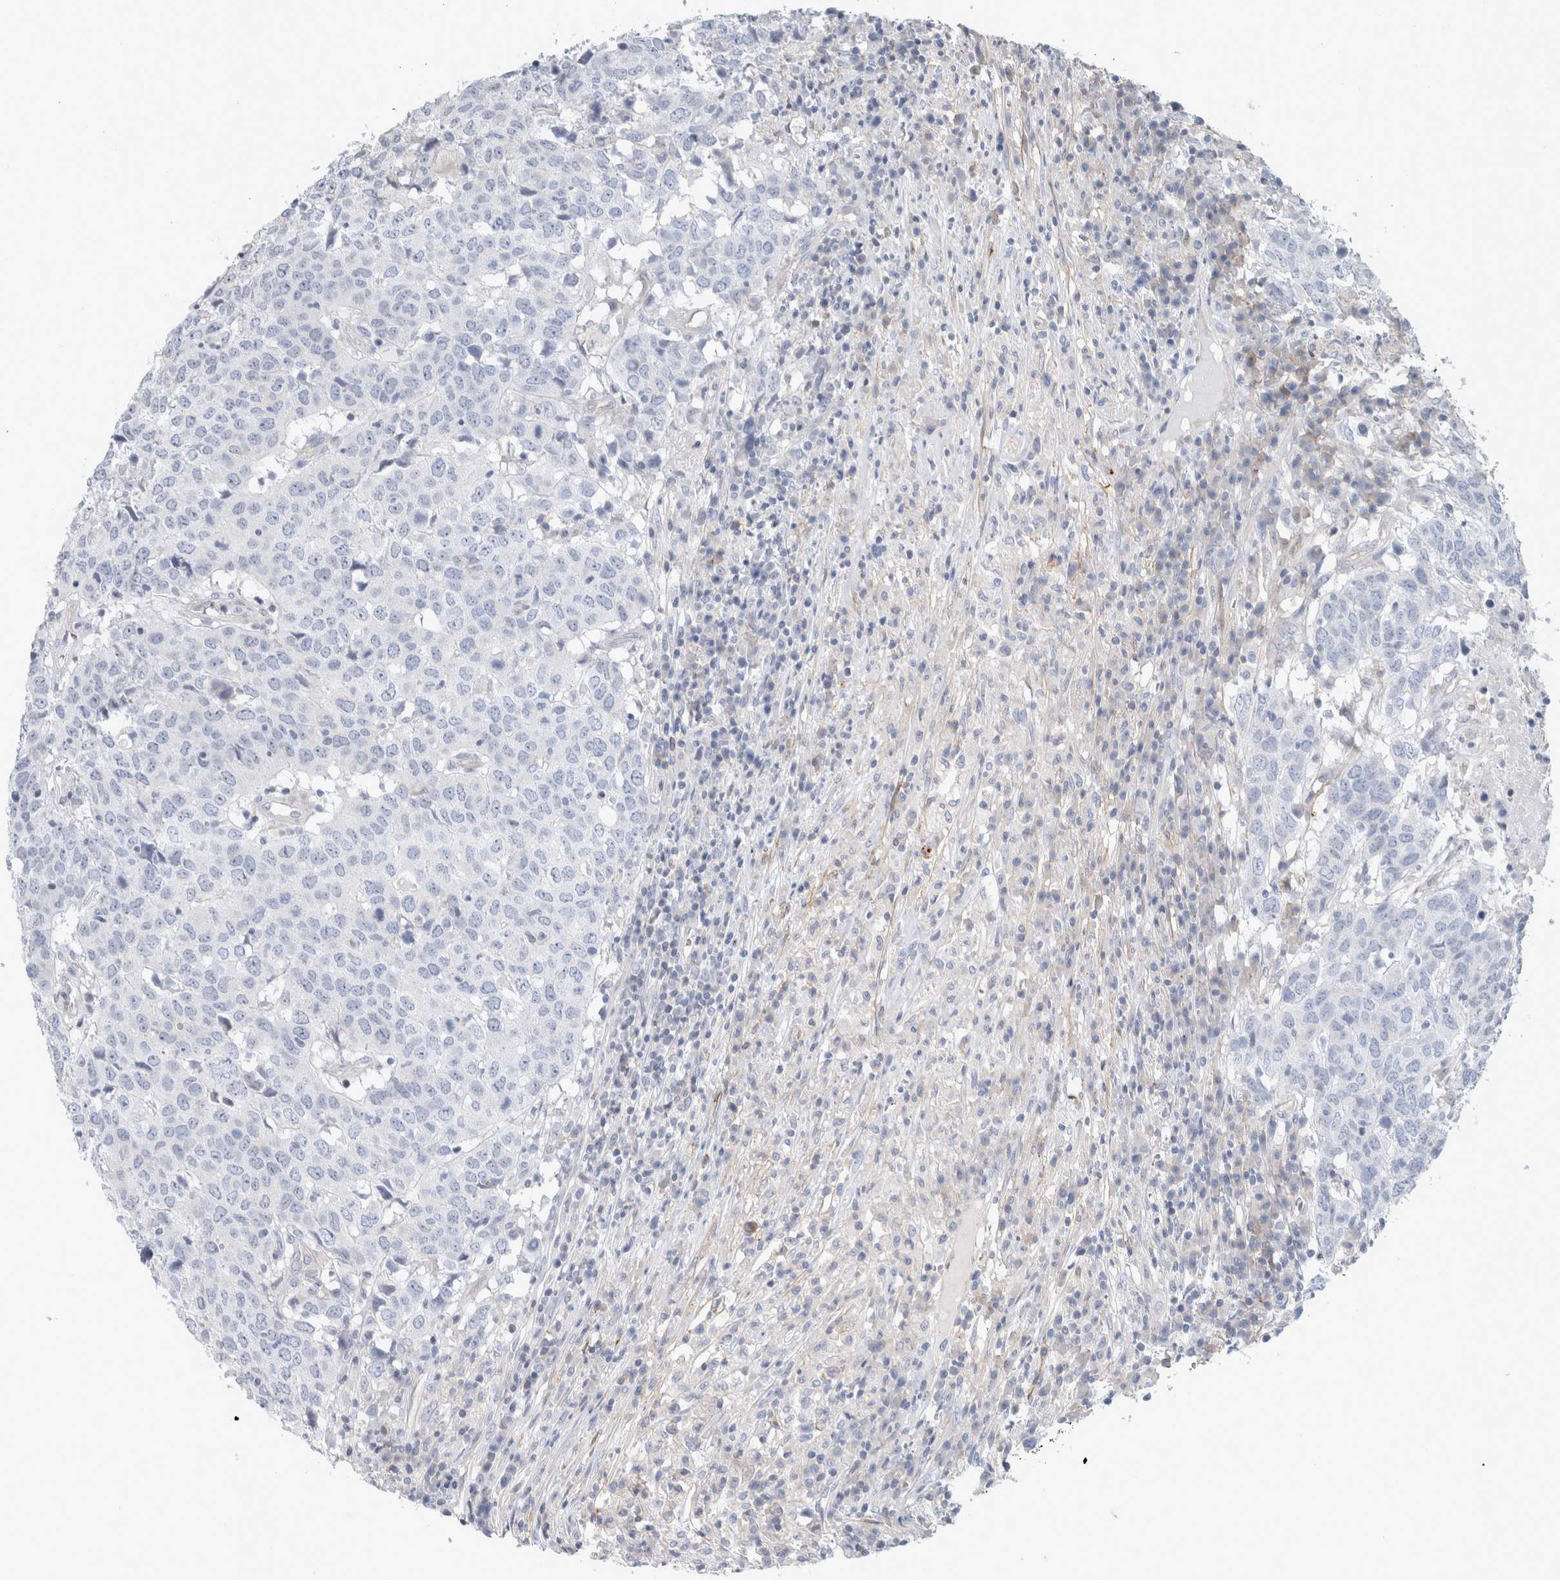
{"staining": {"intensity": "negative", "quantity": "none", "location": "none"}, "tissue": "head and neck cancer", "cell_type": "Tumor cells", "image_type": "cancer", "snomed": [{"axis": "morphology", "description": "Squamous cell carcinoma, NOS"}, {"axis": "topography", "description": "Head-Neck"}], "caption": "An immunohistochemistry (IHC) image of squamous cell carcinoma (head and neck) is shown. There is no staining in tumor cells of squamous cell carcinoma (head and neck).", "gene": "CD55", "patient": {"sex": "male", "age": 66}}